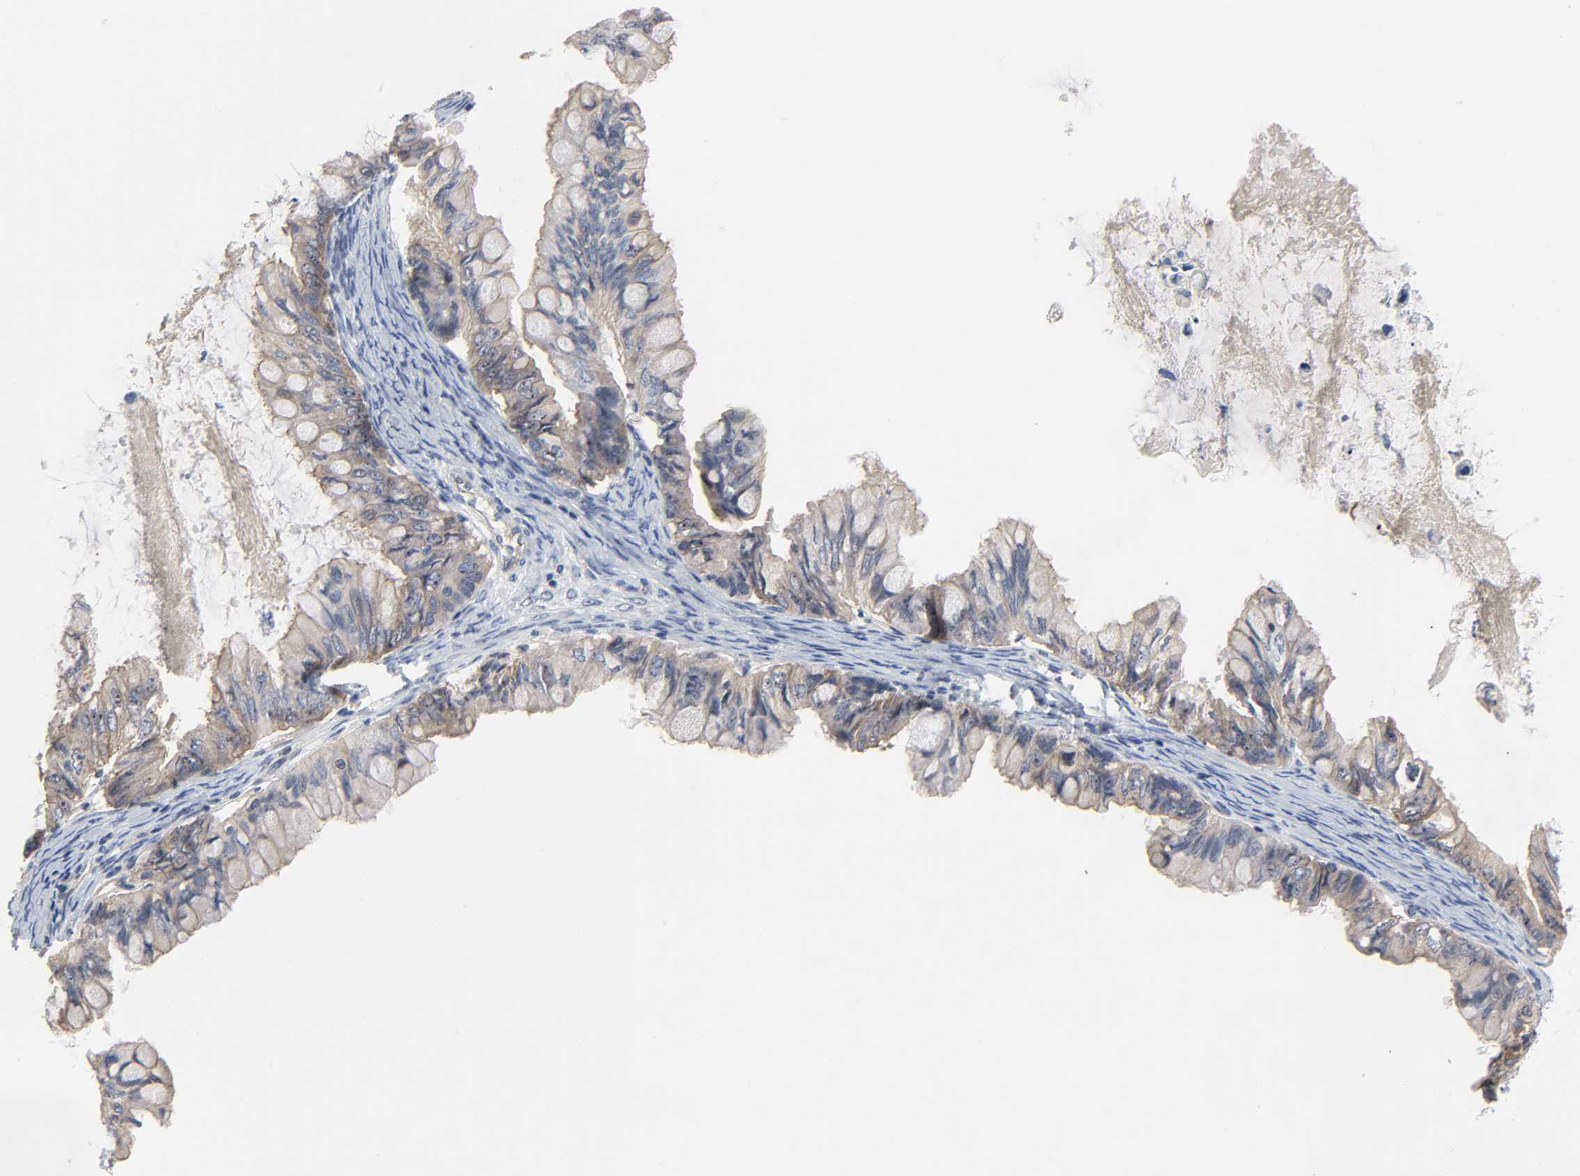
{"staining": {"intensity": "weak", "quantity": "25%-75%", "location": "cytoplasmic/membranous"}, "tissue": "ovarian cancer", "cell_type": "Tumor cells", "image_type": "cancer", "snomed": [{"axis": "morphology", "description": "Cystadenocarcinoma, mucinous, NOS"}, {"axis": "topography", "description": "Ovary"}], "caption": "Tumor cells display weak cytoplasmic/membranous positivity in about 25%-75% of cells in ovarian cancer.", "gene": "DDX10", "patient": {"sex": "female", "age": 80}}